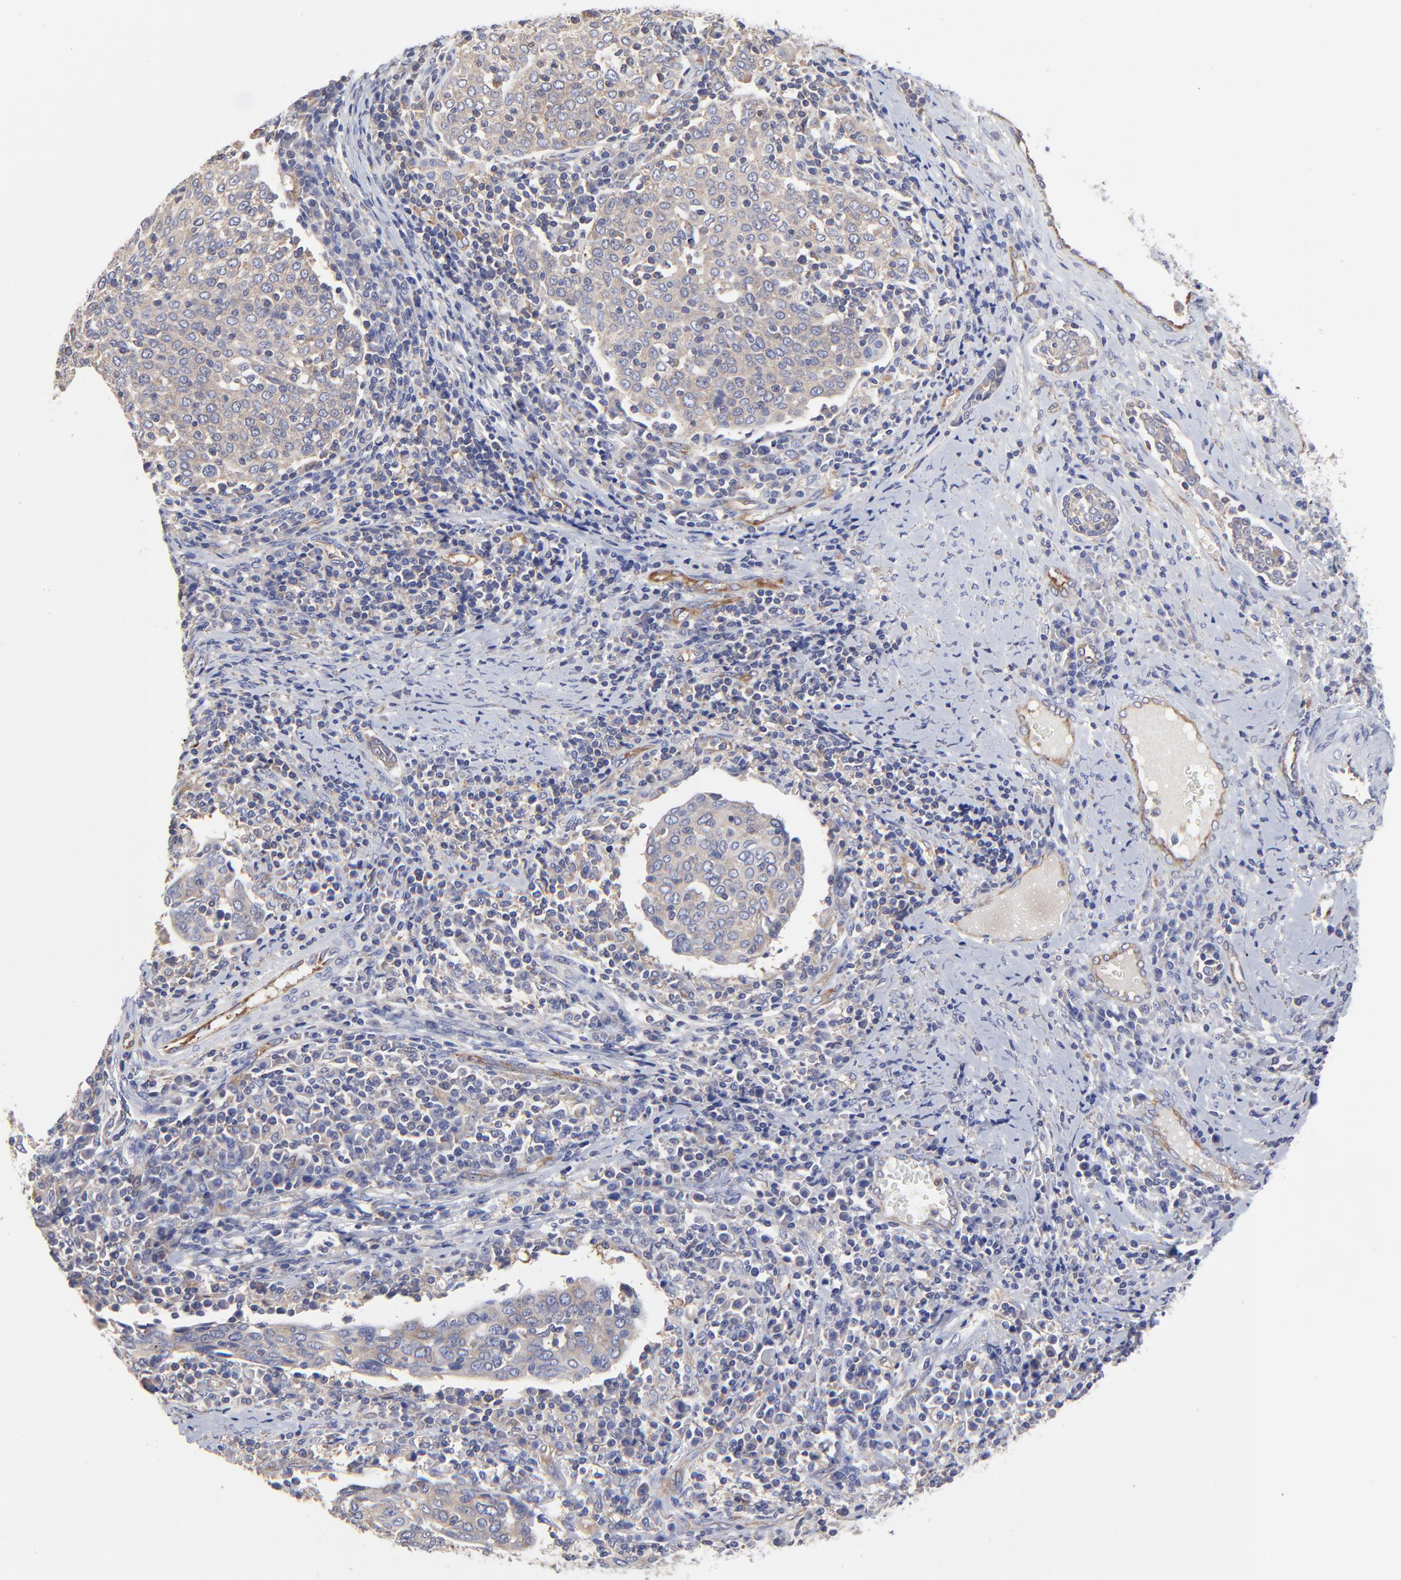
{"staining": {"intensity": "weak", "quantity": "<25%", "location": "cytoplasmic/membranous"}, "tissue": "cervical cancer", "cell_type": "Tumor cells", "image_type": "cancer", "snomed": [{"axis": "morphology", "description": "Squamous cell carcinoma, NOS"}, {"axis": "topography", "description": "Cervix"}], "caption": "The immunohistochemistry photomicrograph has no significant expression in tumor cells of squamous cell carcinoma (cervical) tissue. (Stains: DAB (3,3'-diaminobenzidine) immunohistochemistry (IHC) with hematoxylin counter stain, Microscopy: brightfield microscopy at high magnification).", "gene": "SULF2", "patient": {"sex": "female", "age": 40}}